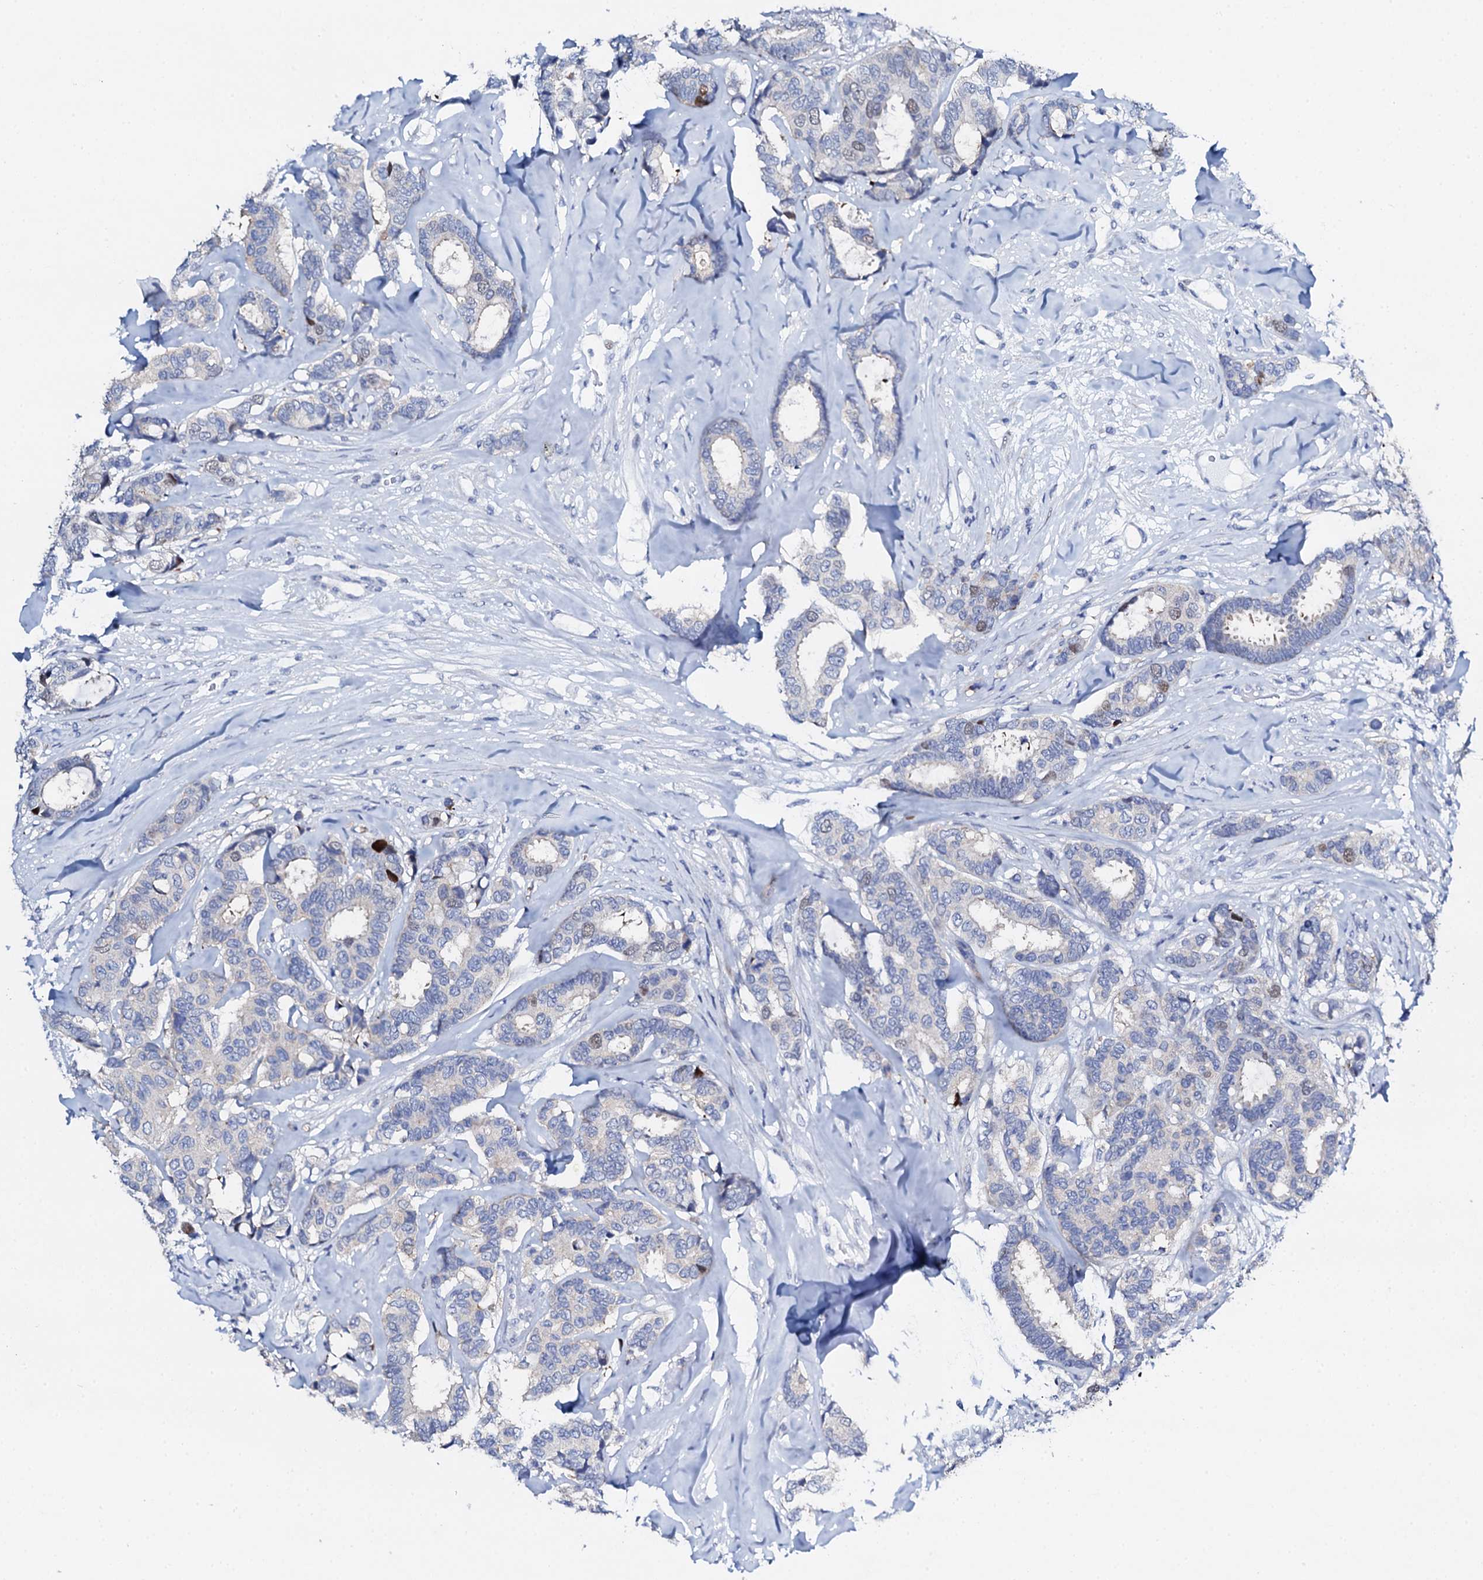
{"staining": {"intensity": "weak", "quantity": "<25%", "location": "nuclear"}, "tissue": "breast cancer", "cell_type": "Tumor cells", "image_type": "cancer", "snomed": [{"axis": "morphology", "description": "Duct carcinoma"}, {"axis": "topography", "description": "Breast"}], "caption": "This is a photomicrograph of IHC staining of breast cancer, which shows no positivity in tumor cells. Nuclei are stained in blue.", "gene": "NUDT13", "patient": {"sex": "female", "age": 87}}